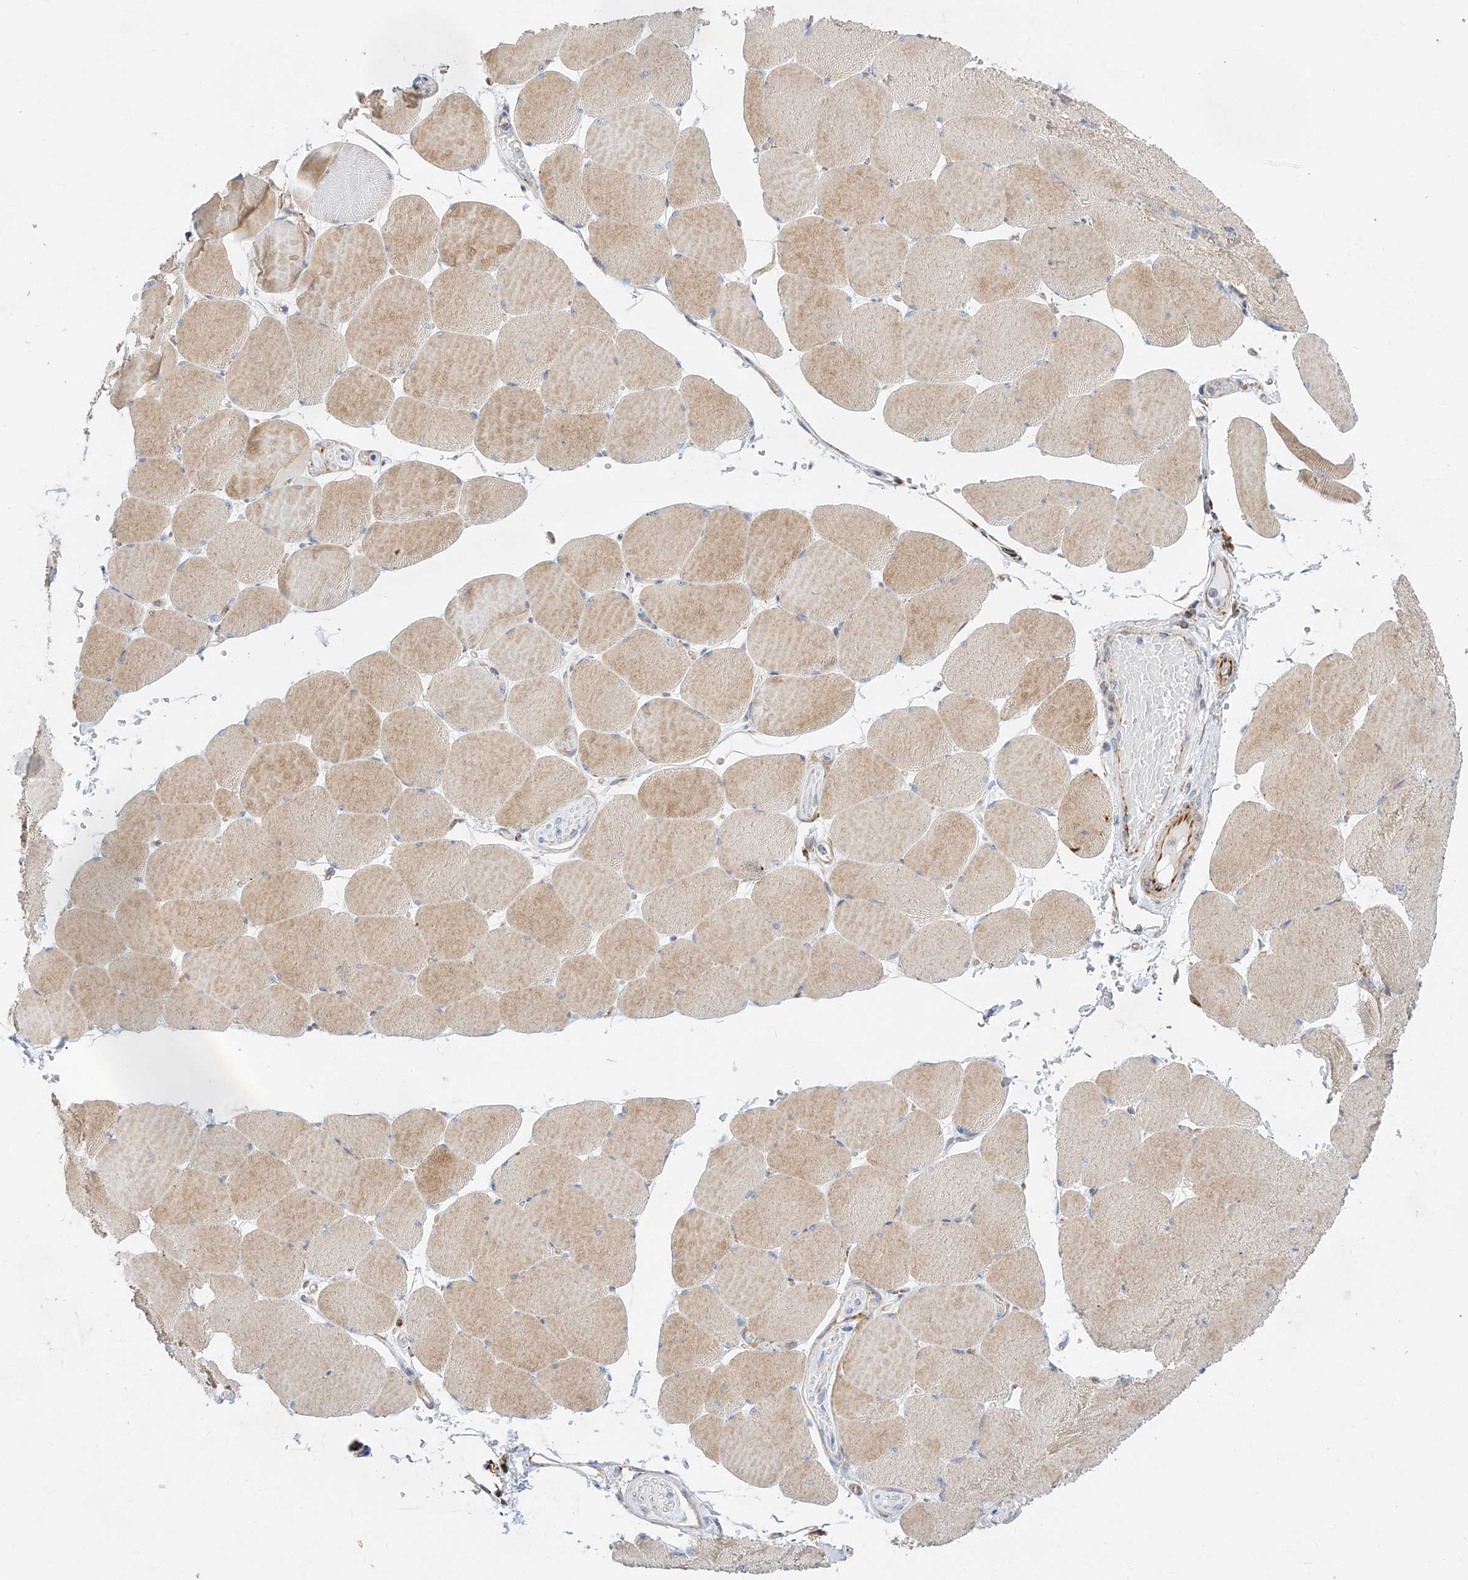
{"staining": {"intensity": "moderate", "quantity": ">75%", "location": "cytoplasmic/membranous"}, "tissue": "skeletal muscle", "cell_type": "Myocytes", "image_type": "normal", "snomed": [{"axis": "morphology", "description": "Normal tissue, NOS"}, {"axis": "topography", "description": "Skeletal muscle"}, {"axis": "topography", "description": "Head-Neck"}], "caption": "Skeletal muscle stained for a protein (brown) reveals moderate cytoplasmic/membranous positive staining in approximately >75% of myocytes.", "gene": "CST9", "patient": {"sex": "male", "age": 66}}